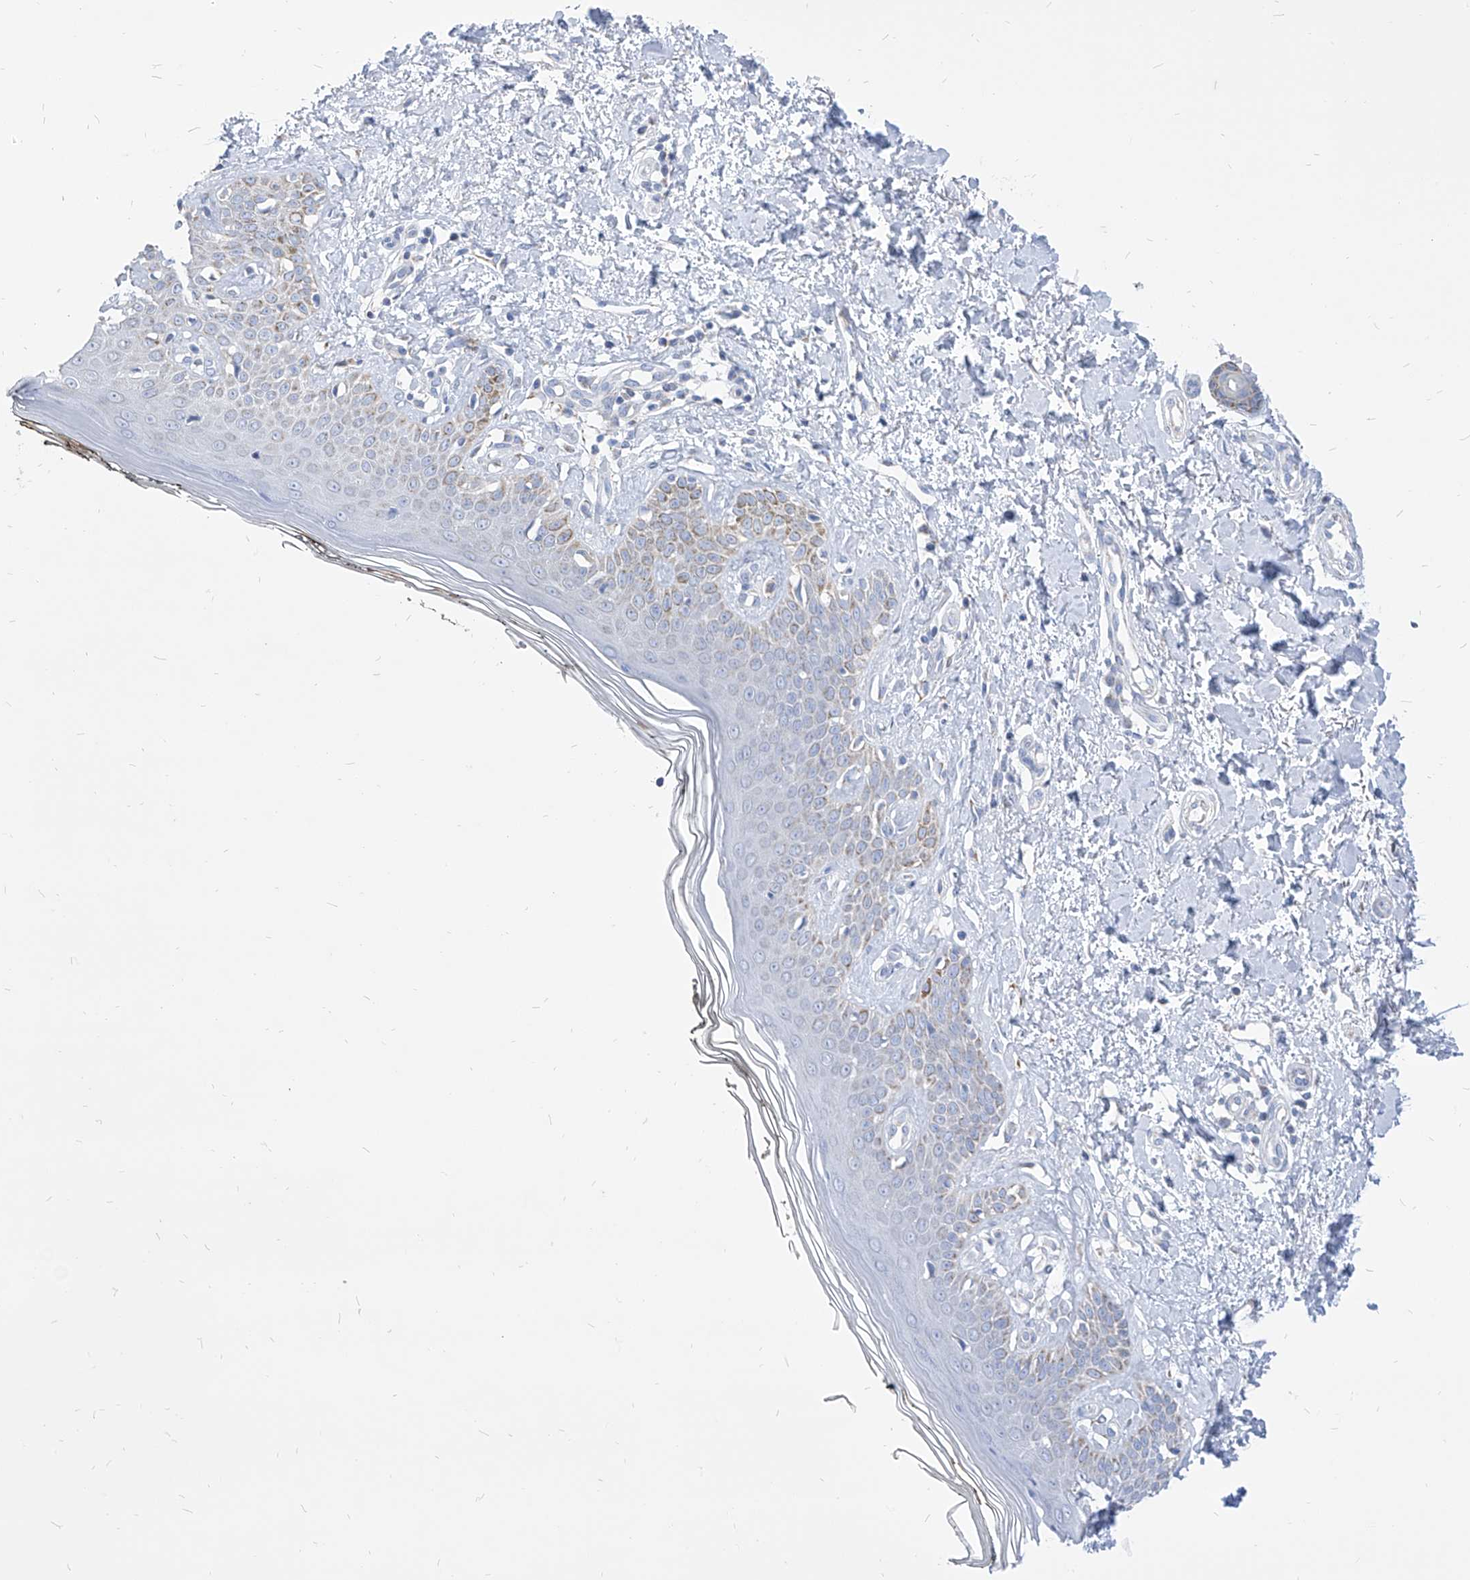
{"staining": {"intensity": "negative", "quantity": "none", "location": "none"}, "tissue": "skin", "cell_type": "Fibroblasts", "image_type": "normal", "snomed": [{"axis": "morphology", "description": "Normal tissue, NOS"}, {"axis": "topography", "description": "Skin"}], "caption": "Skin stained for a protein using immunohistochemistry (IHC) shows no staining fibroblasts.", "gene": "COQ3", "patient": {"sex": "female", "age": 64}}